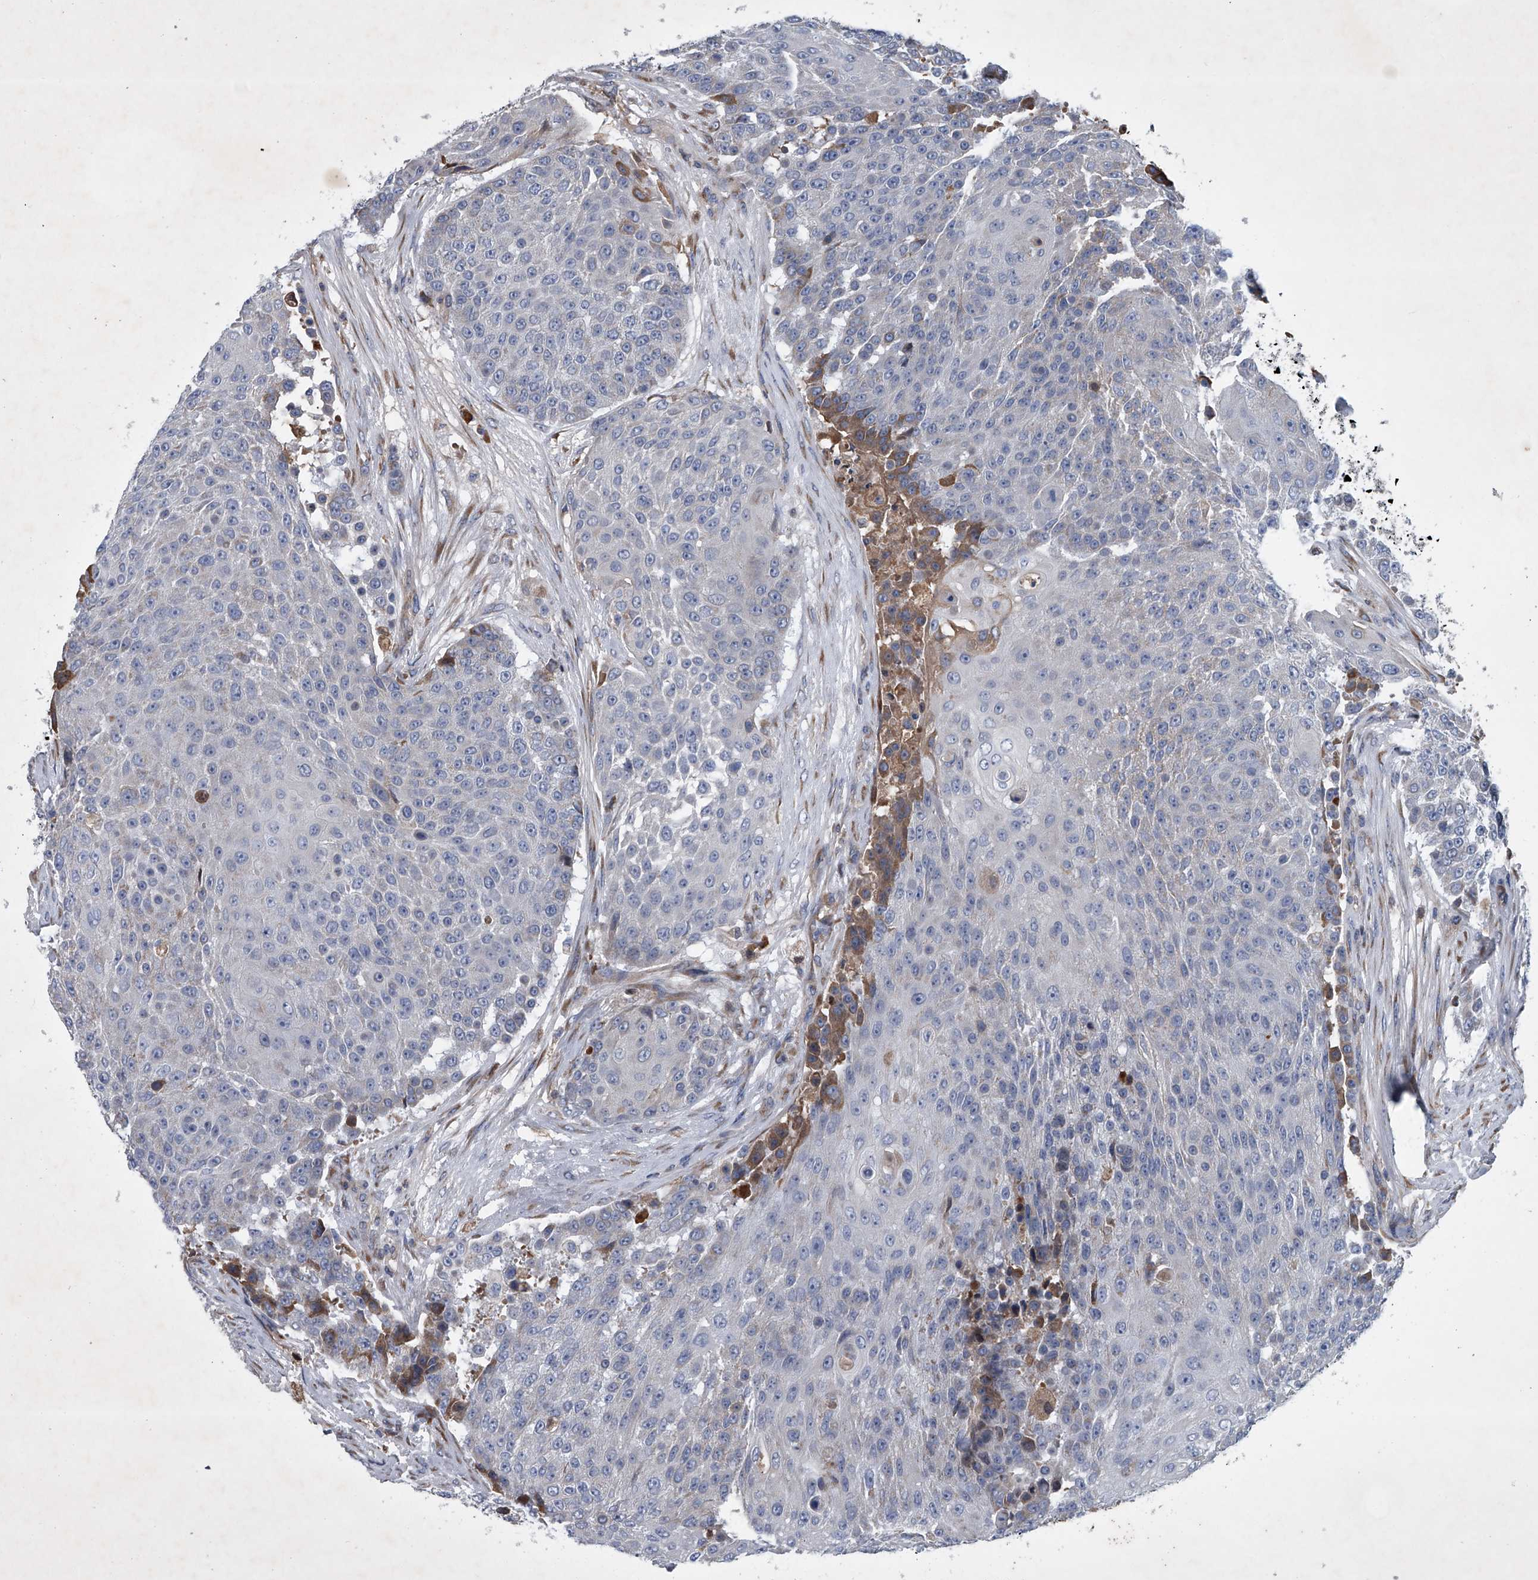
{"staining": {"intensity": "negative", "quantity": "none", "location": "none"}, "tissue": "urothelial cancer", "cell_type": "Tumor cells", "image_type": "cancer", "snomed": [{"axis": "morphology", "description": "Urothelial carcinoma, High grade"}, {"axis": "topography", "description": "Urinary bladder"}], "caption": "IHC histopathology image of neoplastic tissue: human urothelial cancer stained with DAB (3,3'-diaminobenzidine) reveals no significant protein expression in tumor cells. Nuclei are stained in blue.", "gene": "ABCG1", "patient": {"sex": "female", "age": 63}}